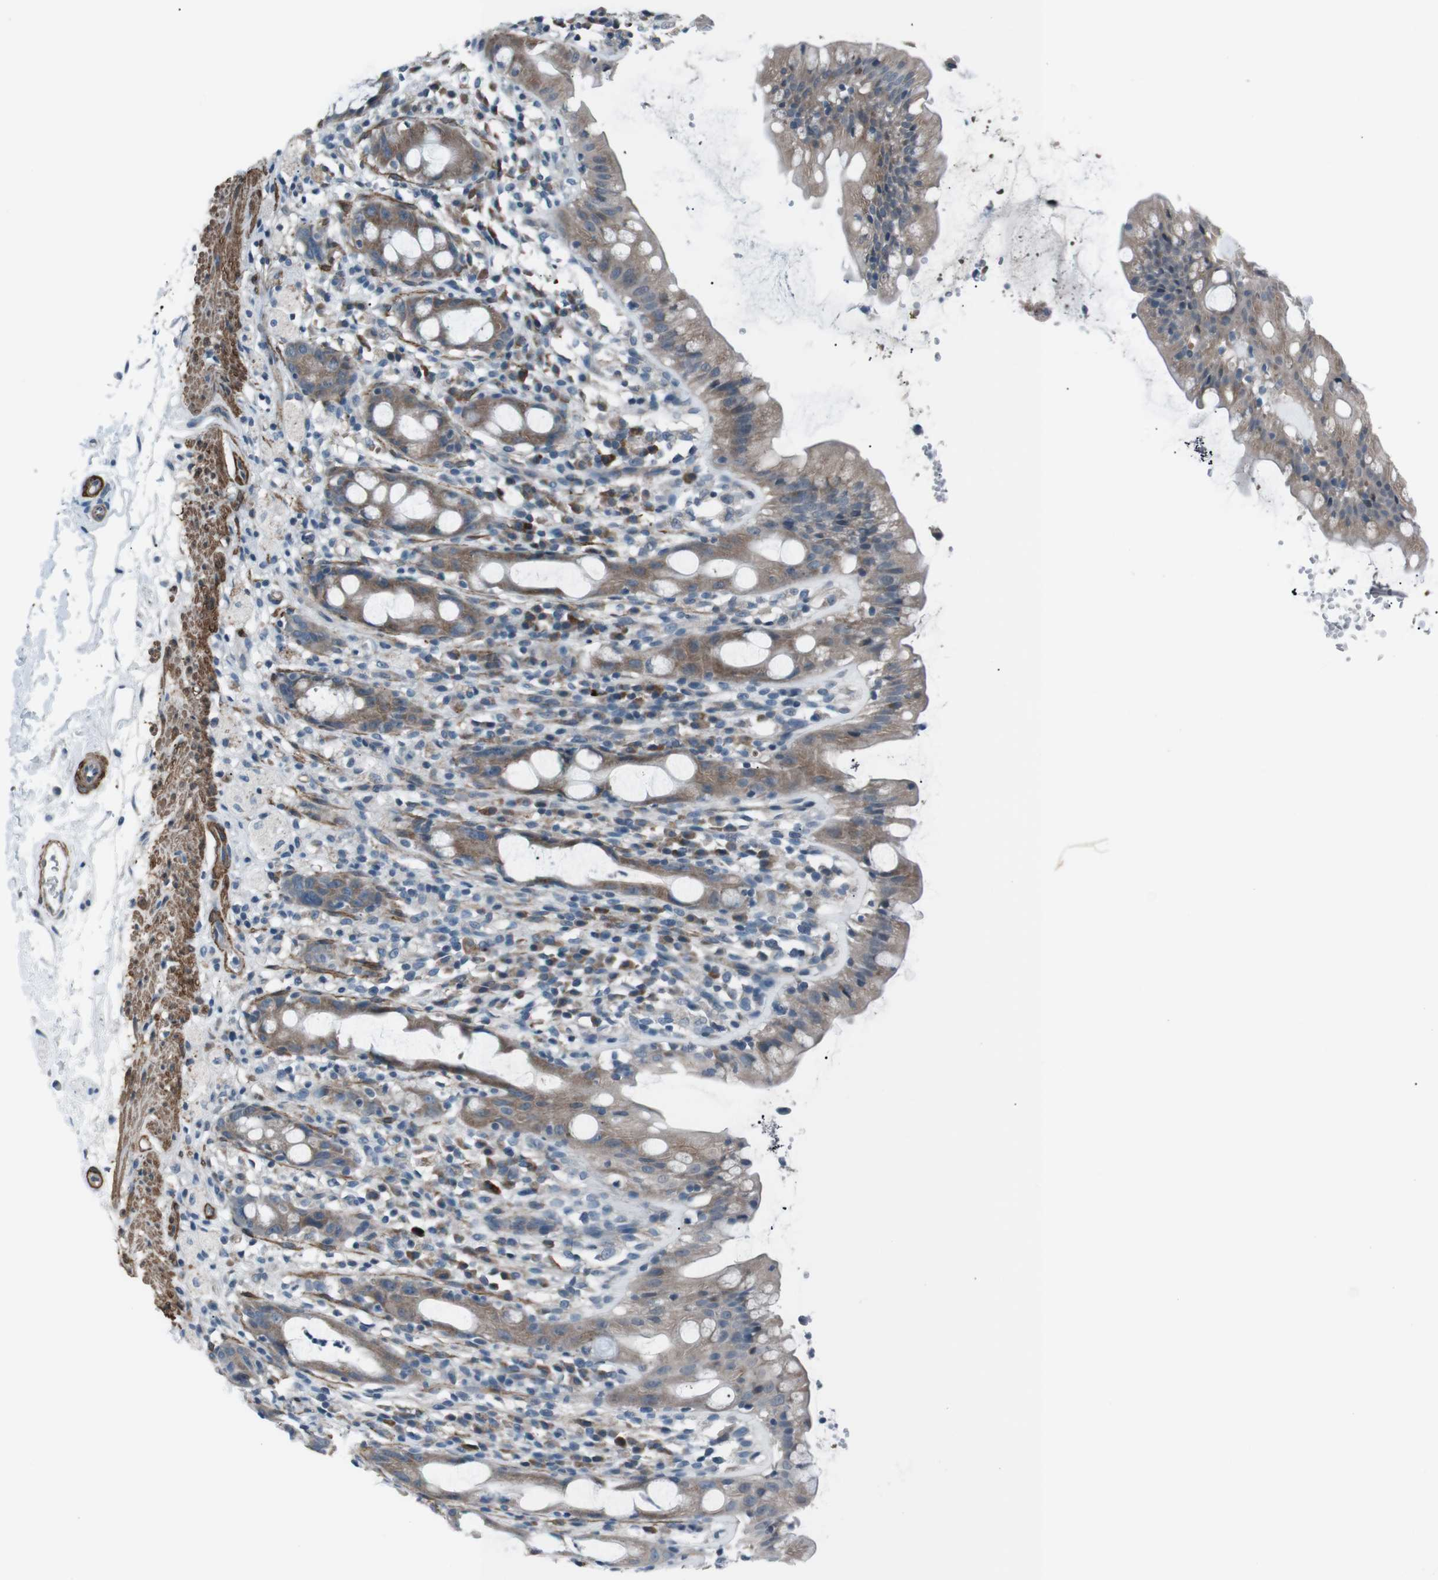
{"staining": {"intensity": "moderate", "quantity": "25%-75%", "location": "cytoplasmic/membranous"}, "tissue": "rectum", "cell_type": "Glandular cells", "image_type": "normal", "snomed": [{"axis": "morphology", "description": "Normal tissue, NOS"}, {"axis": "topography", "description": "Rectum"}], "caption": "Moderate cytoplasmic/membranous positivity is seen in approximately 25%-75% of glandular cells in benign rectum.", "gene": "PDLIM5", "patient": {"sex": "male", "age": 44}}